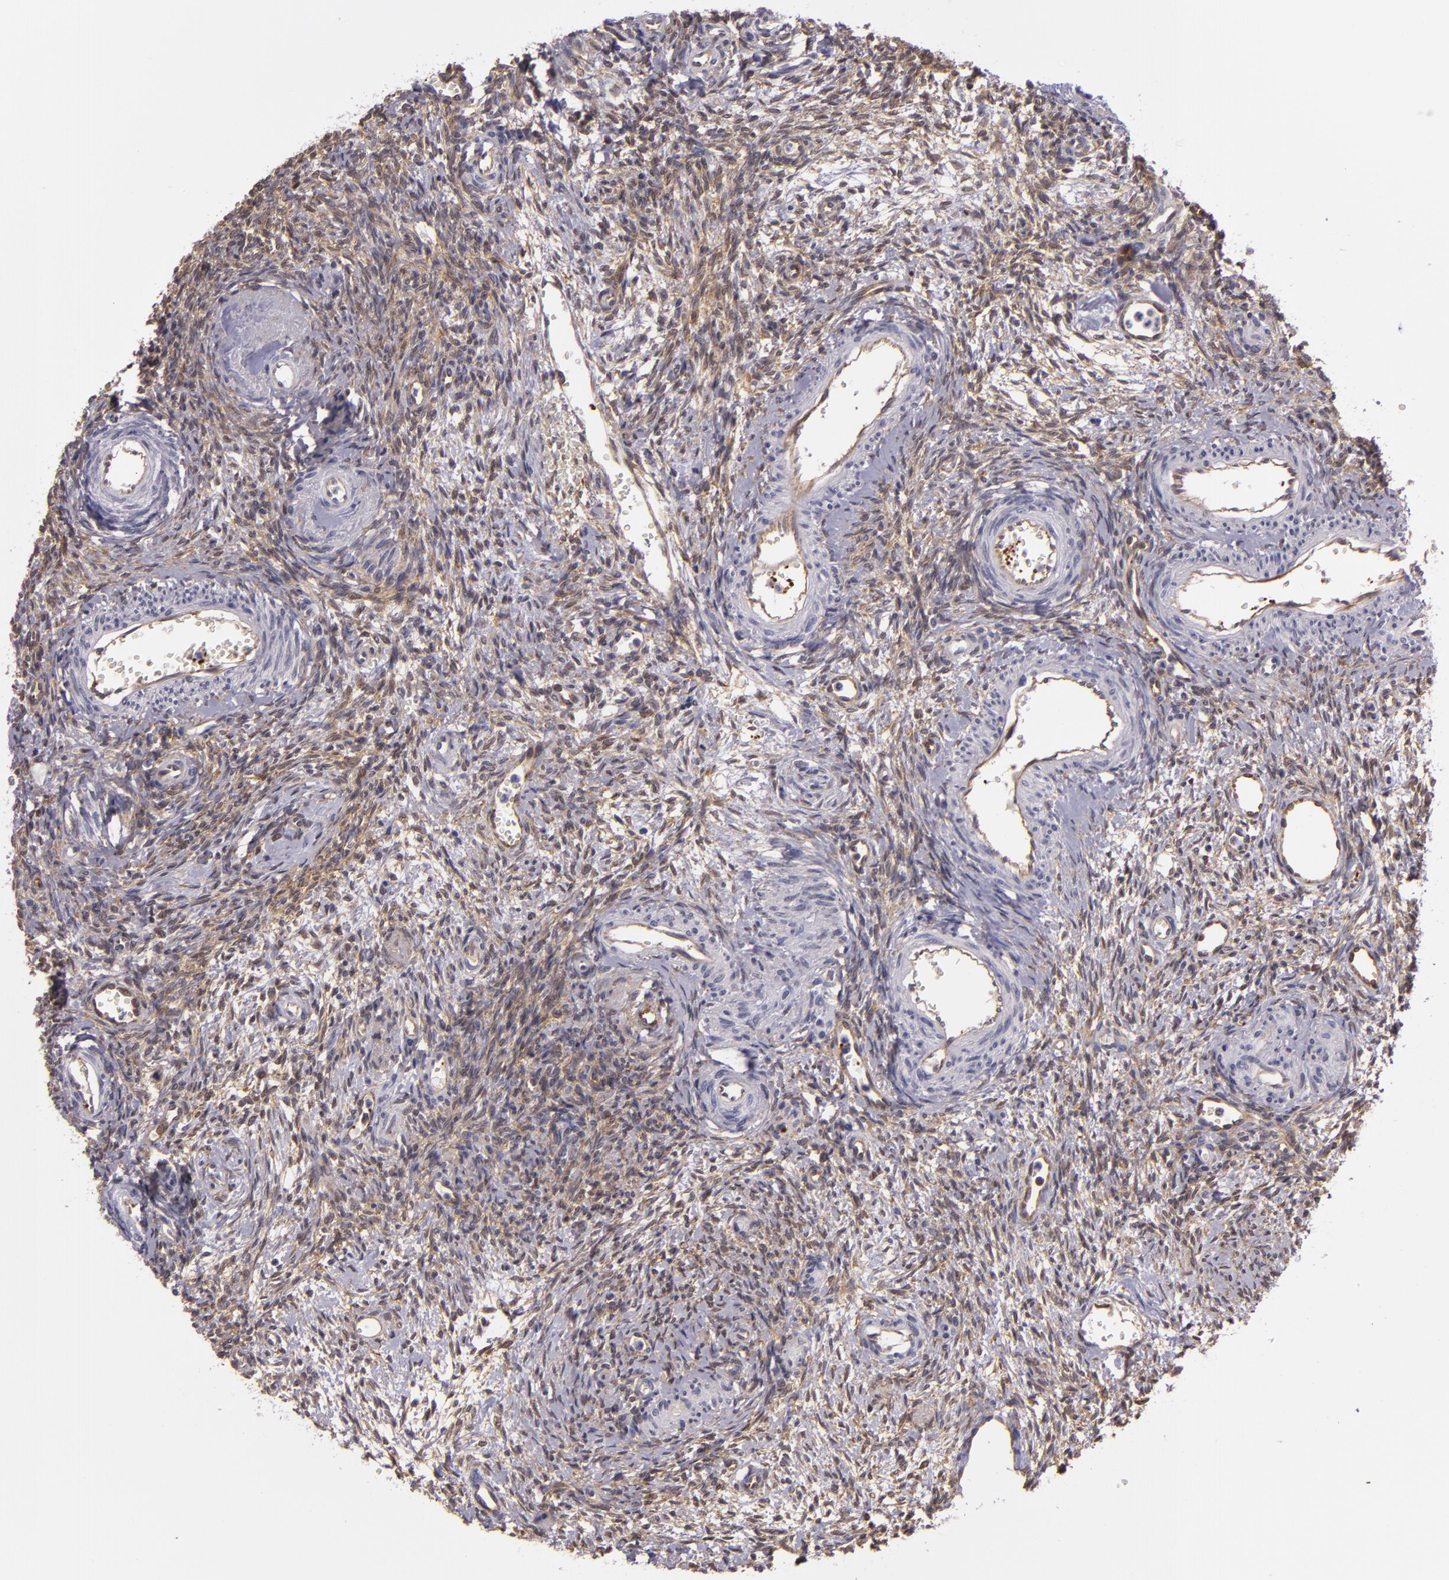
{"staining": {"intensity": "moderate", "quantity": ">75%", "location": "cytoplasmic/membranous"}, "tissue": "ovary", "cell_type": "Follicle cells", "image_type": "normal", "snomed": [{"axis": "morphology", "description": "Normal tissue, NOS"}, {"axis": "topography", "description": "Ovary"}], "caption": "Immunohistochemical staining of unremarkable human ovary reveals moderate cytoplasmic/membranous protein expression in about >75% of follicle cells. (brown staining indicates protein expression, while blue staining denotes nuclei).", "gene": "SYTL4", "patient": {"sex": "female", "age": 39}}